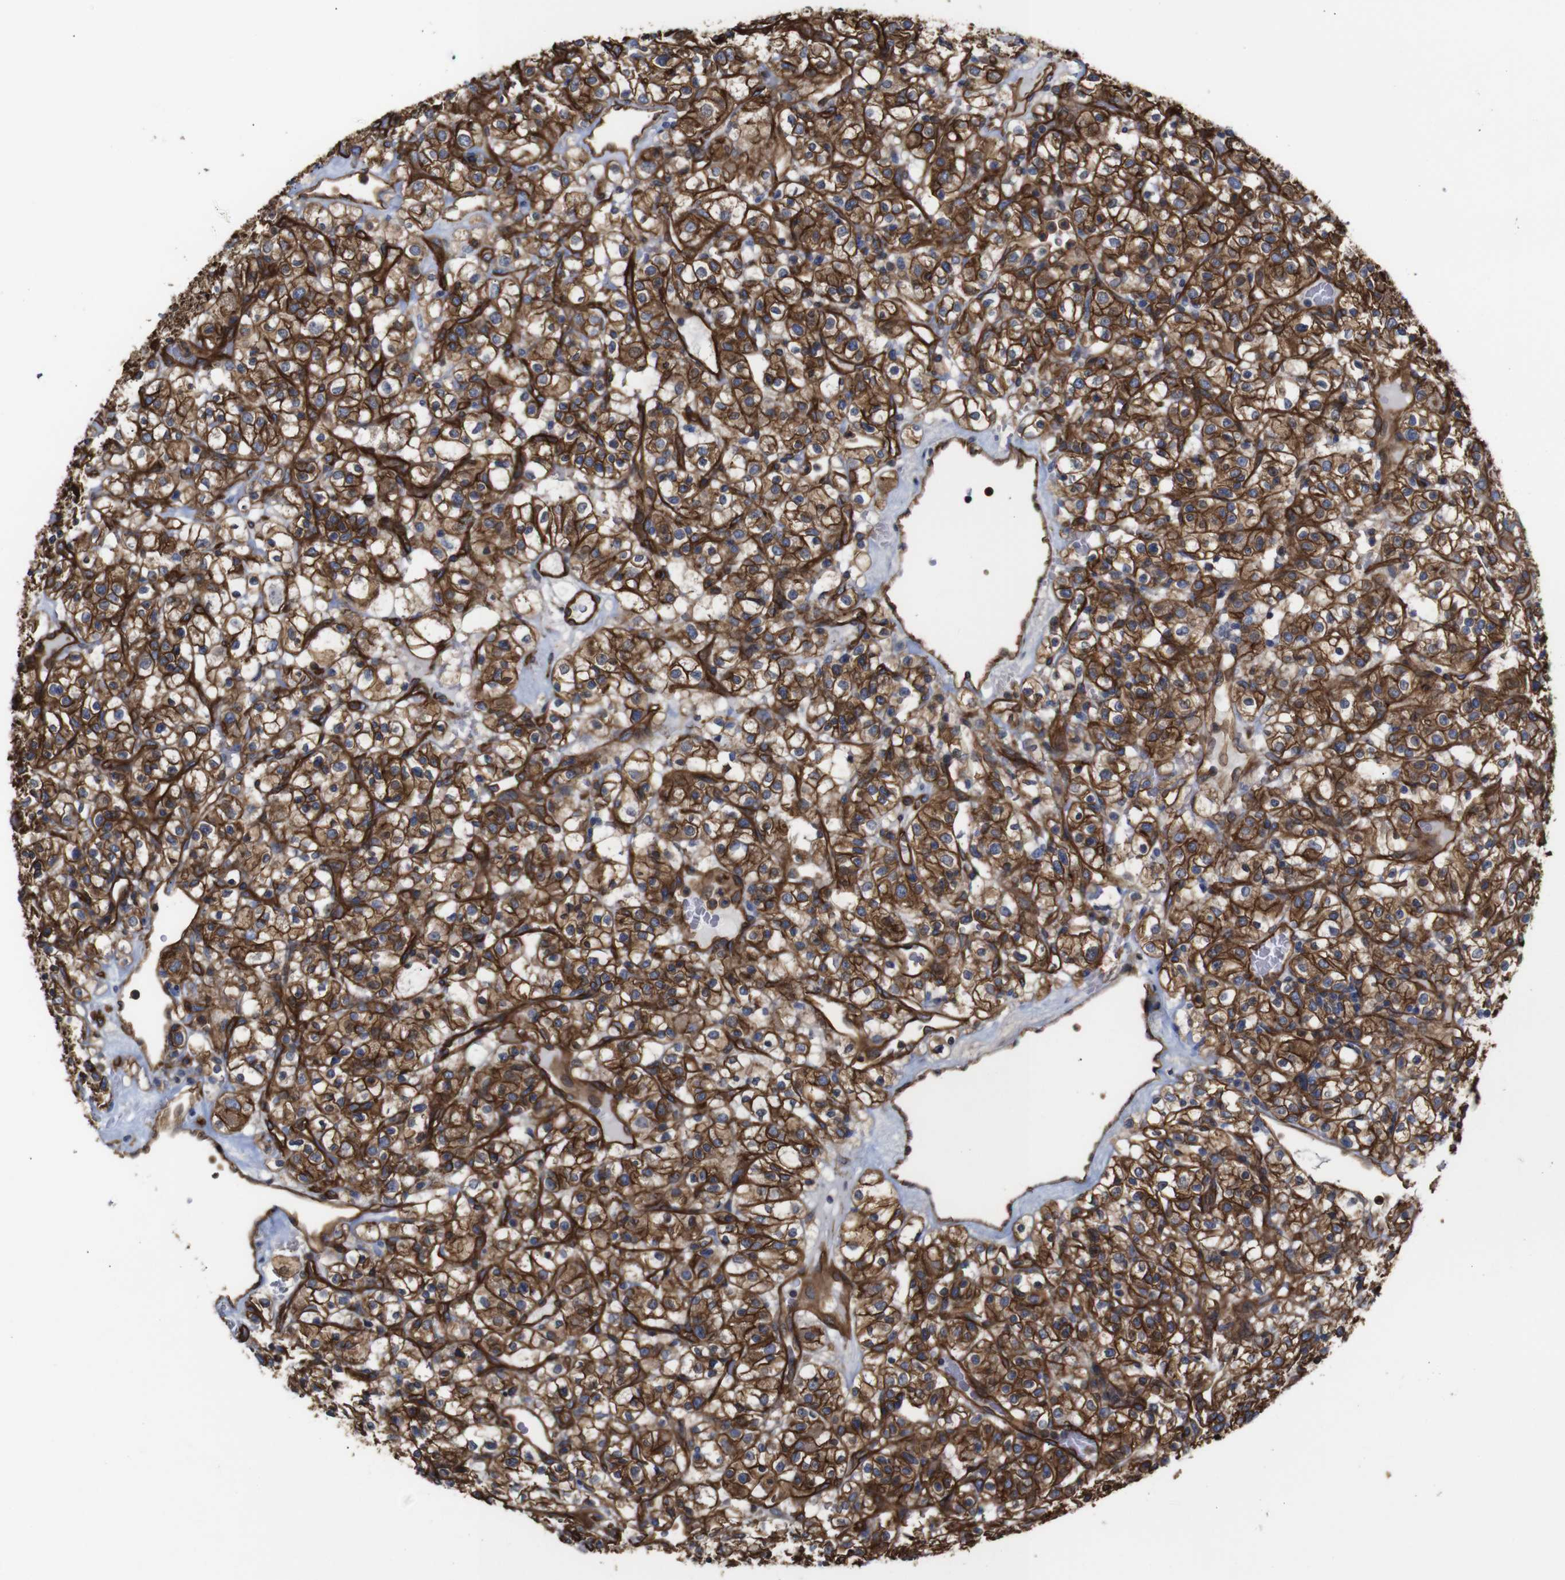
{"staining": {"intensity": "strong", "quantity": ">75%", "location": "cytoplasmic/membranous"}, "tissue": "renal cancer", "cell_type": "Tumor cells", "image_type": "cancer", "snomed": [{"axis": "morphology", "description": "Normal tissue, NOS"}, {"axis": "morphology", "description": "Adenocarcinoma, NOS"}, {"axis": "topography", "description": "Kidney"}], "caption": "Immunohistochemical staining of renal adenocarcinoma exhibits high levels of strong cytoplasmic/membranous positivity in about >75% of tumor cells. The staining is performed using DAB brown chromogen to label protein expression. The nuclei are counter-stained blue using hematoxylin.", "gene": "SPTBN1", "patient": {"sex": "female", "age": 72}}